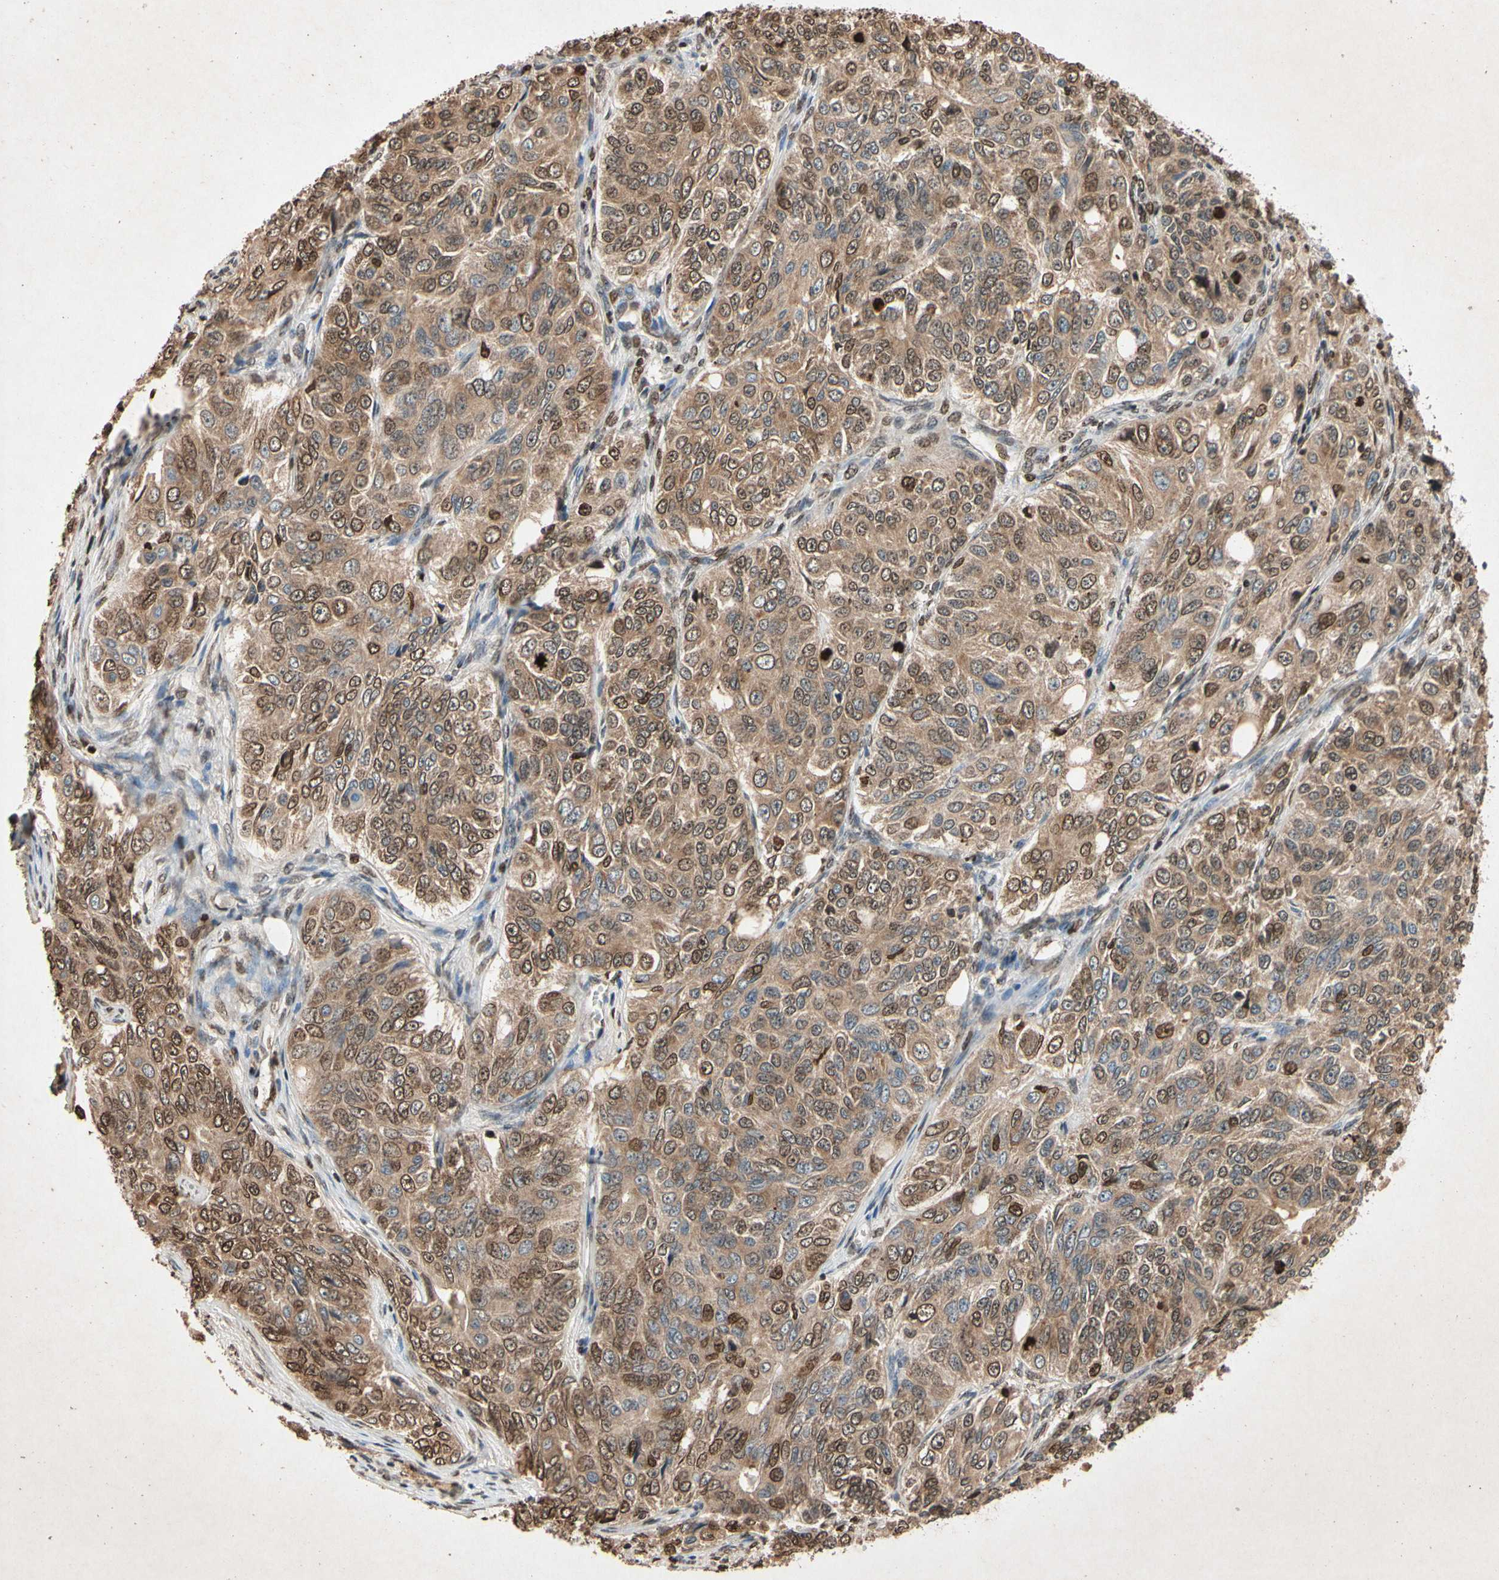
{"staining": {"intensity": "moderate", "quantity": ">75%", "location": "cytoplasmic/membranous,nuclear"}, "tissue": "ovarian cancer", "cell_type": "Tumor cells", "image_type": "cancer", "snomed": [{"axis": "morphology", "description": "Carcinoma, endometroid"}, {"axis": "topography", "description": "Ovary"}], "caption": "There is medium levels of moderate cytoplasmic/membranous and nuclear expression in tumor cells of endometroid carcinoma (ovarian), as demonstrated by immunohistochemical staining (brown color).", "gene": "PRDX4", "patient": {"sex": "female", "age": 51}}